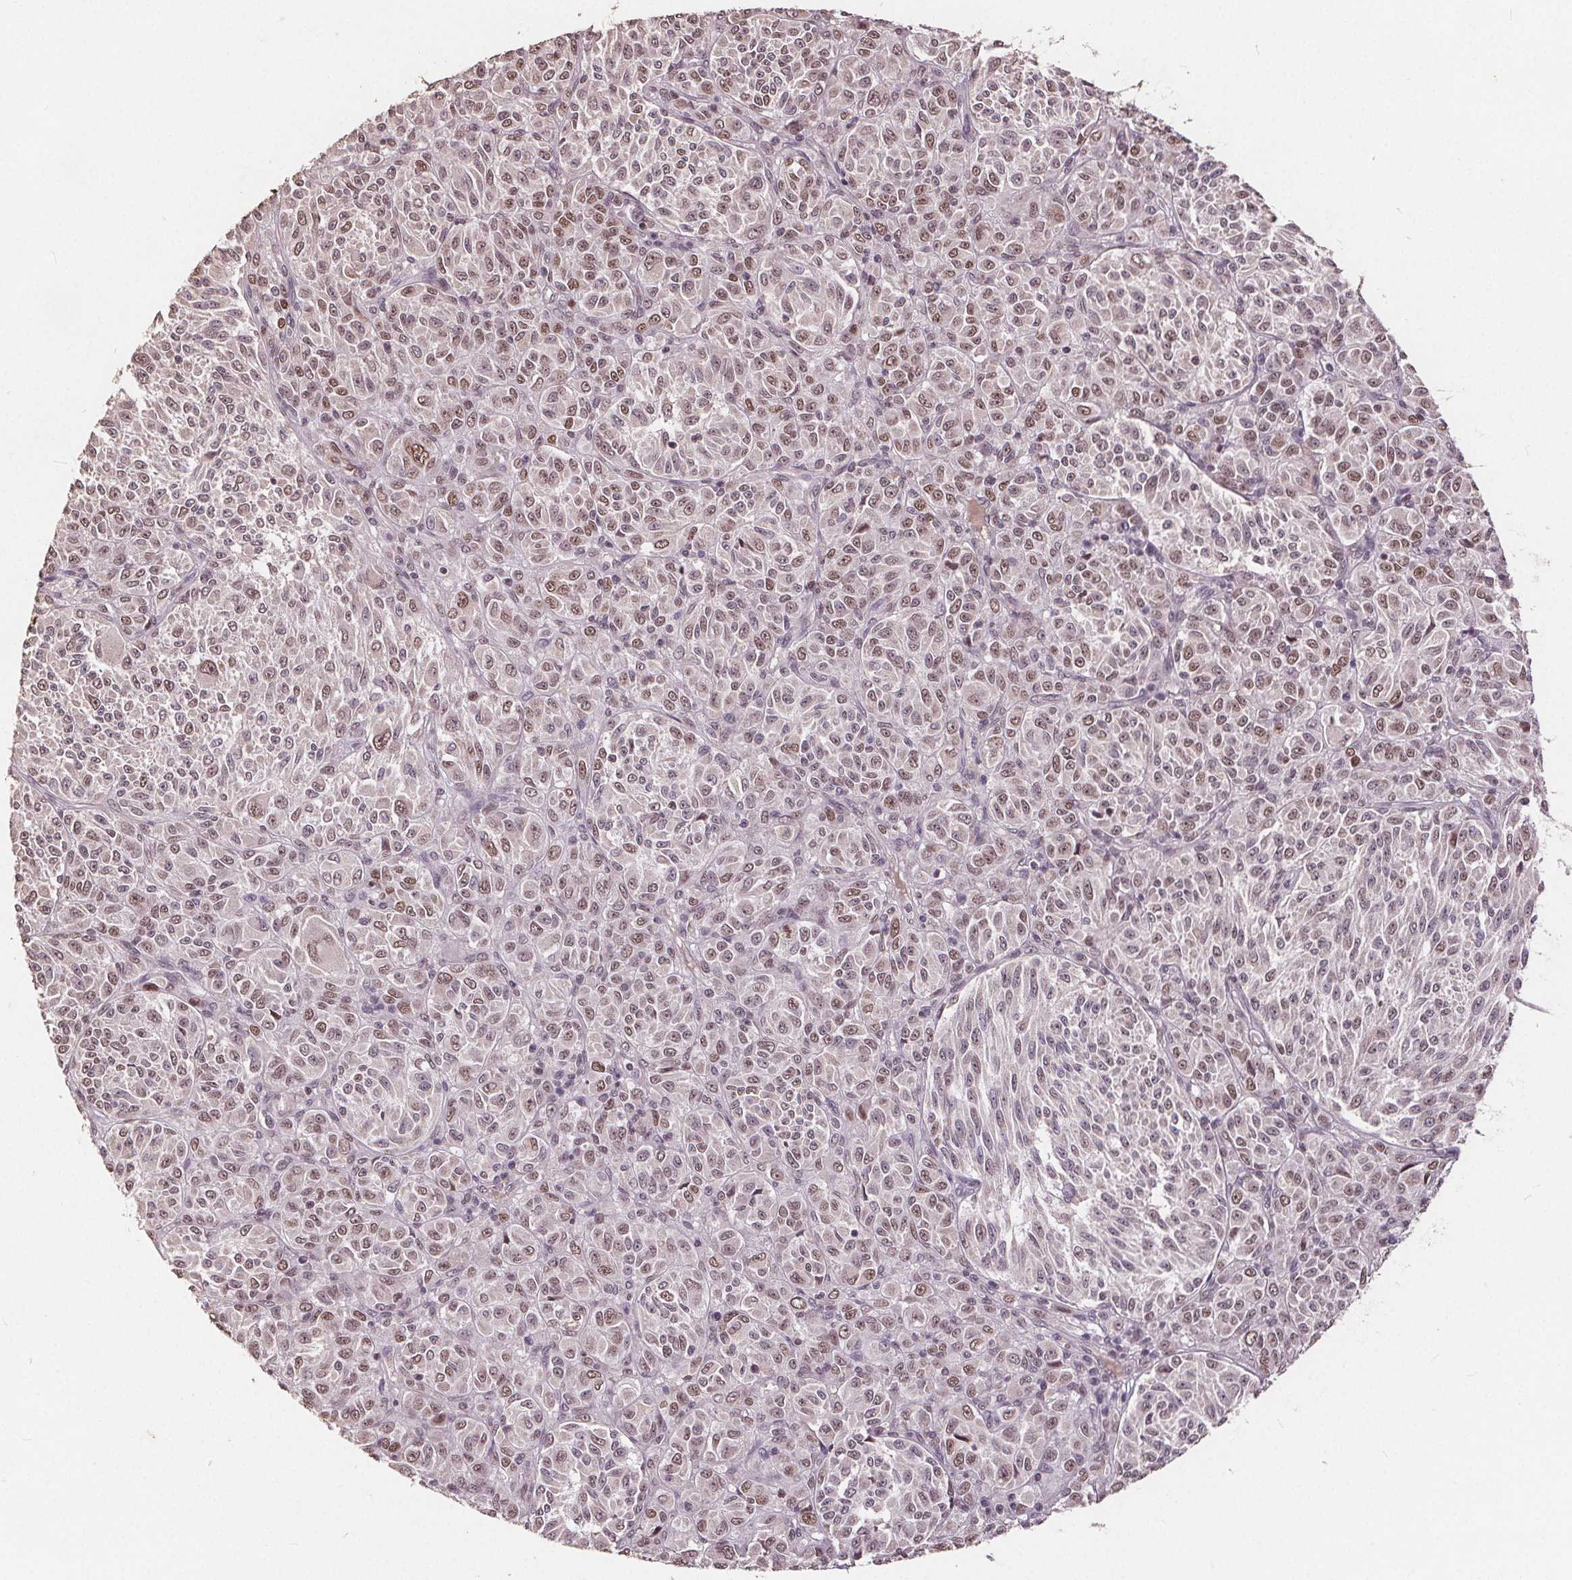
{"staining": {"intensity": "moderate", "quantity": "25%-75%", "location": "nuclear"}, "tissue": "melanoma", "cell_type": "Tumor cells", "image_type": "cancer", "snomed": [{"axis": "morphology", "description": "Malignant melanoma, Metastatic site"}, {"axis": "topography", "description": "Brain"}], "caption": "Immunohistochemistry (DAB) staining of melanoma displays moderate nuclear protein positivity in approximately 25%-75% of tumor cells.", "gene": "DNMT3B", "patient": {"sex": "female", "age": 56}}